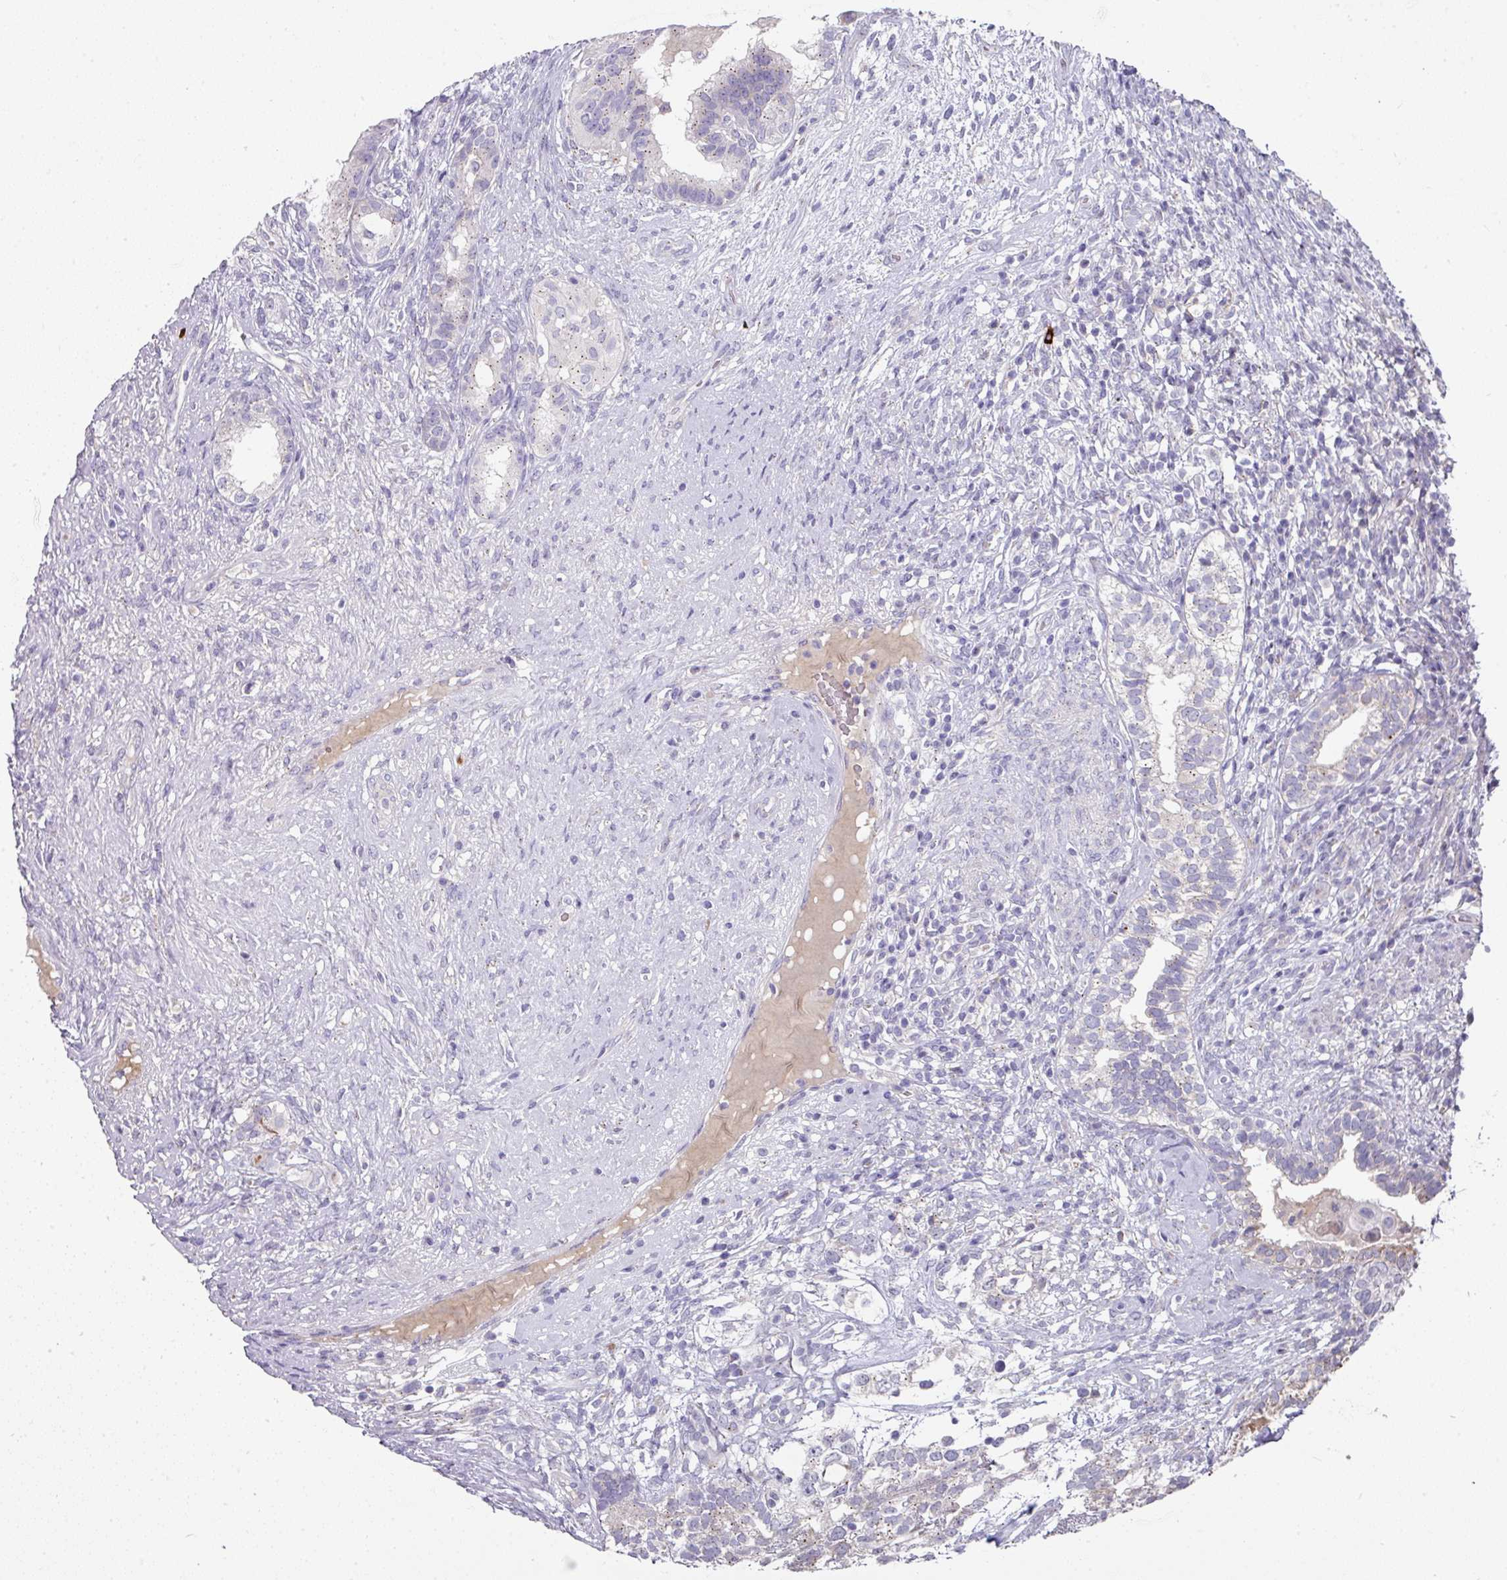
{"staining": {"intensity": "negative", "quantity": "none", "location": "none"}, "tissue": "testis cancer", "cell_type": "Tumor cells", "image_type": "cancer", "snomed": [{"axis": "morphology", "description": "Seminoma, NOS"}, {"axis": "morphology", "description": "Carcinoma, Embryonal, NOS"}, {"axis": "topography", "description": "Testis"}], "caption": "This is an IHC histopathology image of testis seminoma. There is no positivity in tumor cells.", "gene": "IL4R", "patient": {"sex": "male", "age": 41}}